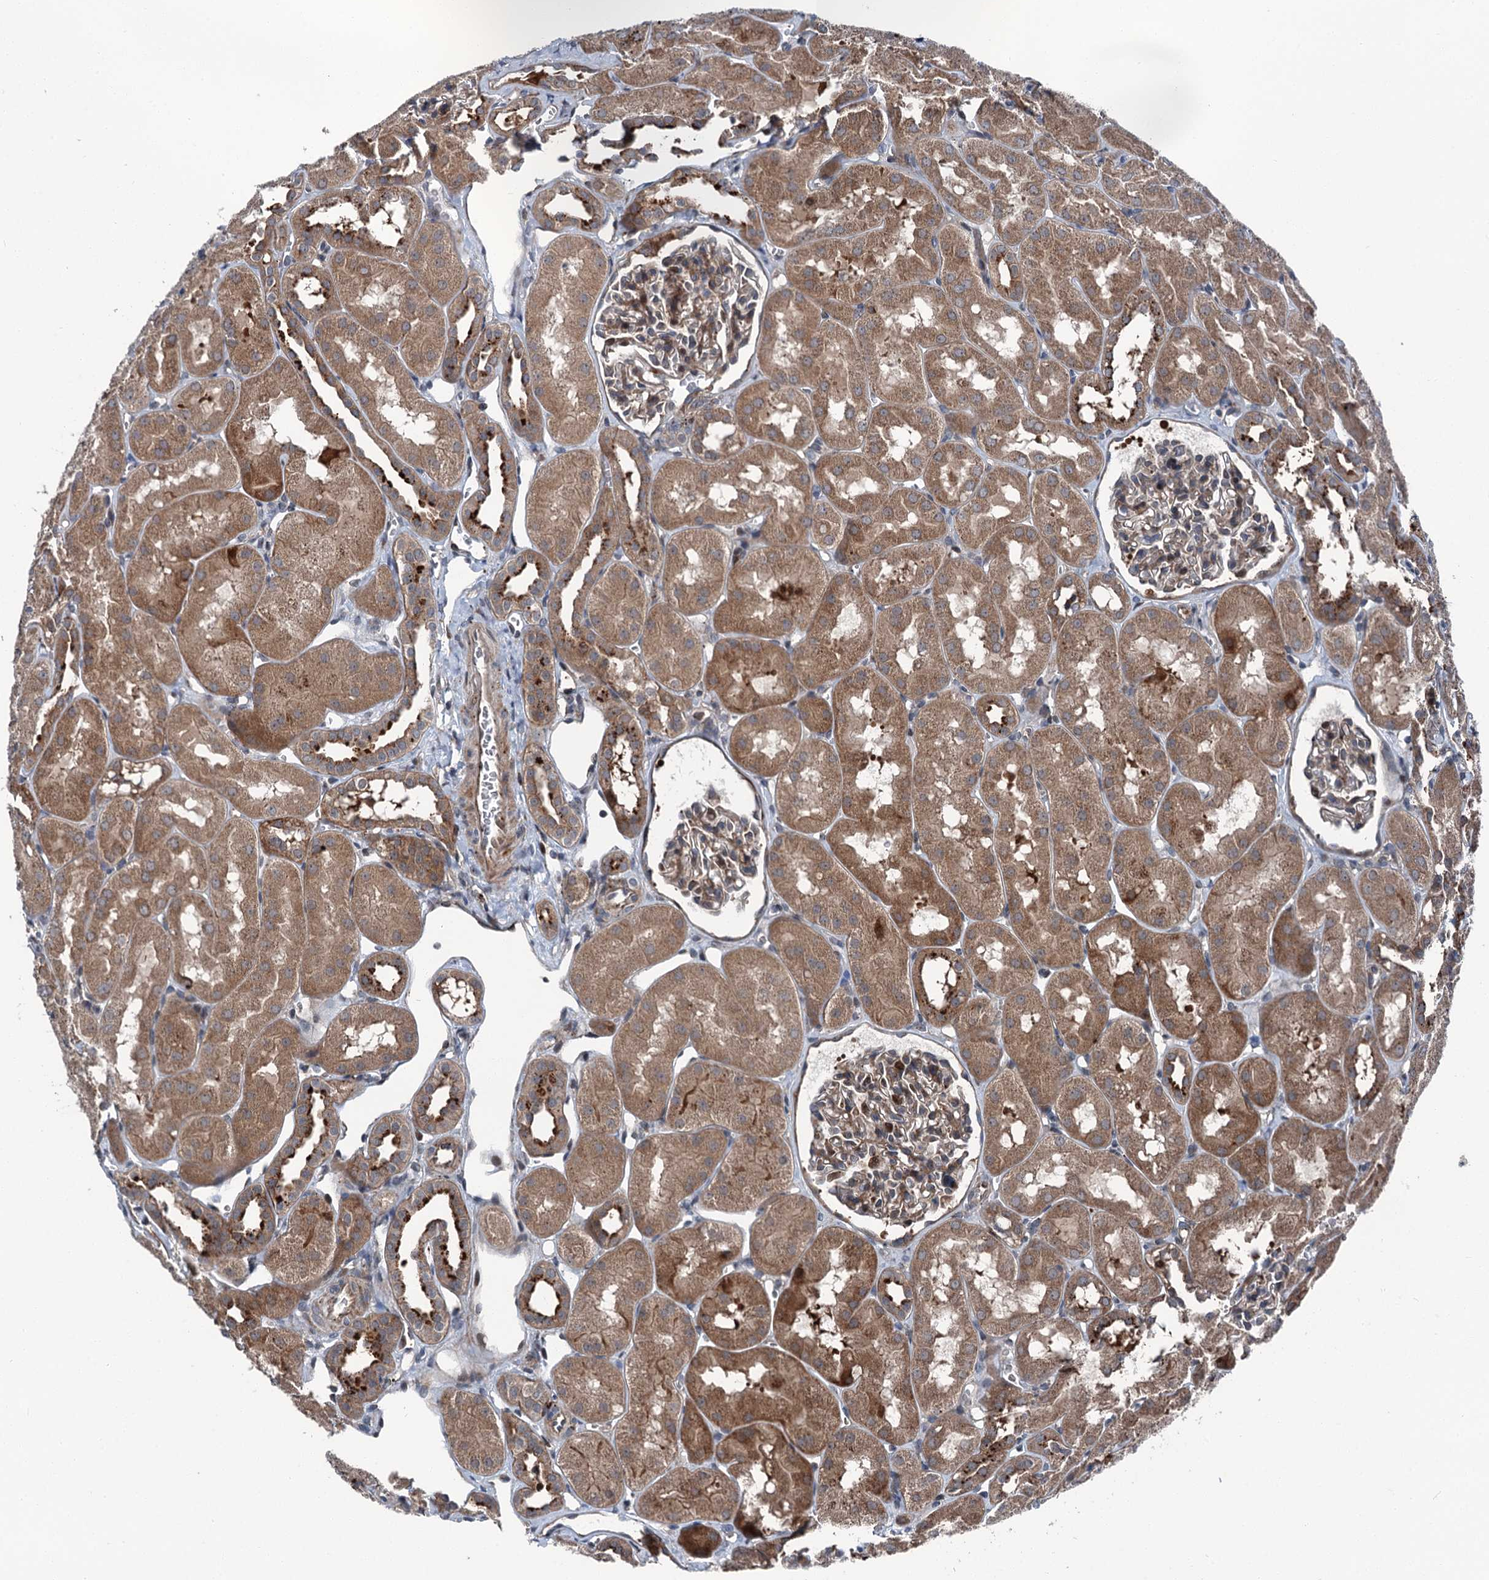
{"staining": {"intensity": "moderate", "quantity": ">75%", "location": "cytoplasmic/membranous"}, "tissue": "kidney", "cell_type": "Cells in glomeruli", "image_type": "normal", "snomed": [{"axis": "morphology", "description": "Normal tissue, NOS"}, {"axis": "topography", "description": "Kidney"}, {"axis": "topography", "description": "Urinary bladder"}], "caption": "This histopathology image shows normal kidney stained with IHC to label a protein in brown. The cytoplasmic/membranous of cells in glomeruli show moderate positivity for the protein. Nuclei are counter-stained blue.", "gene": "POLR1D", "patient": {"sex": "male", "age": 16}}